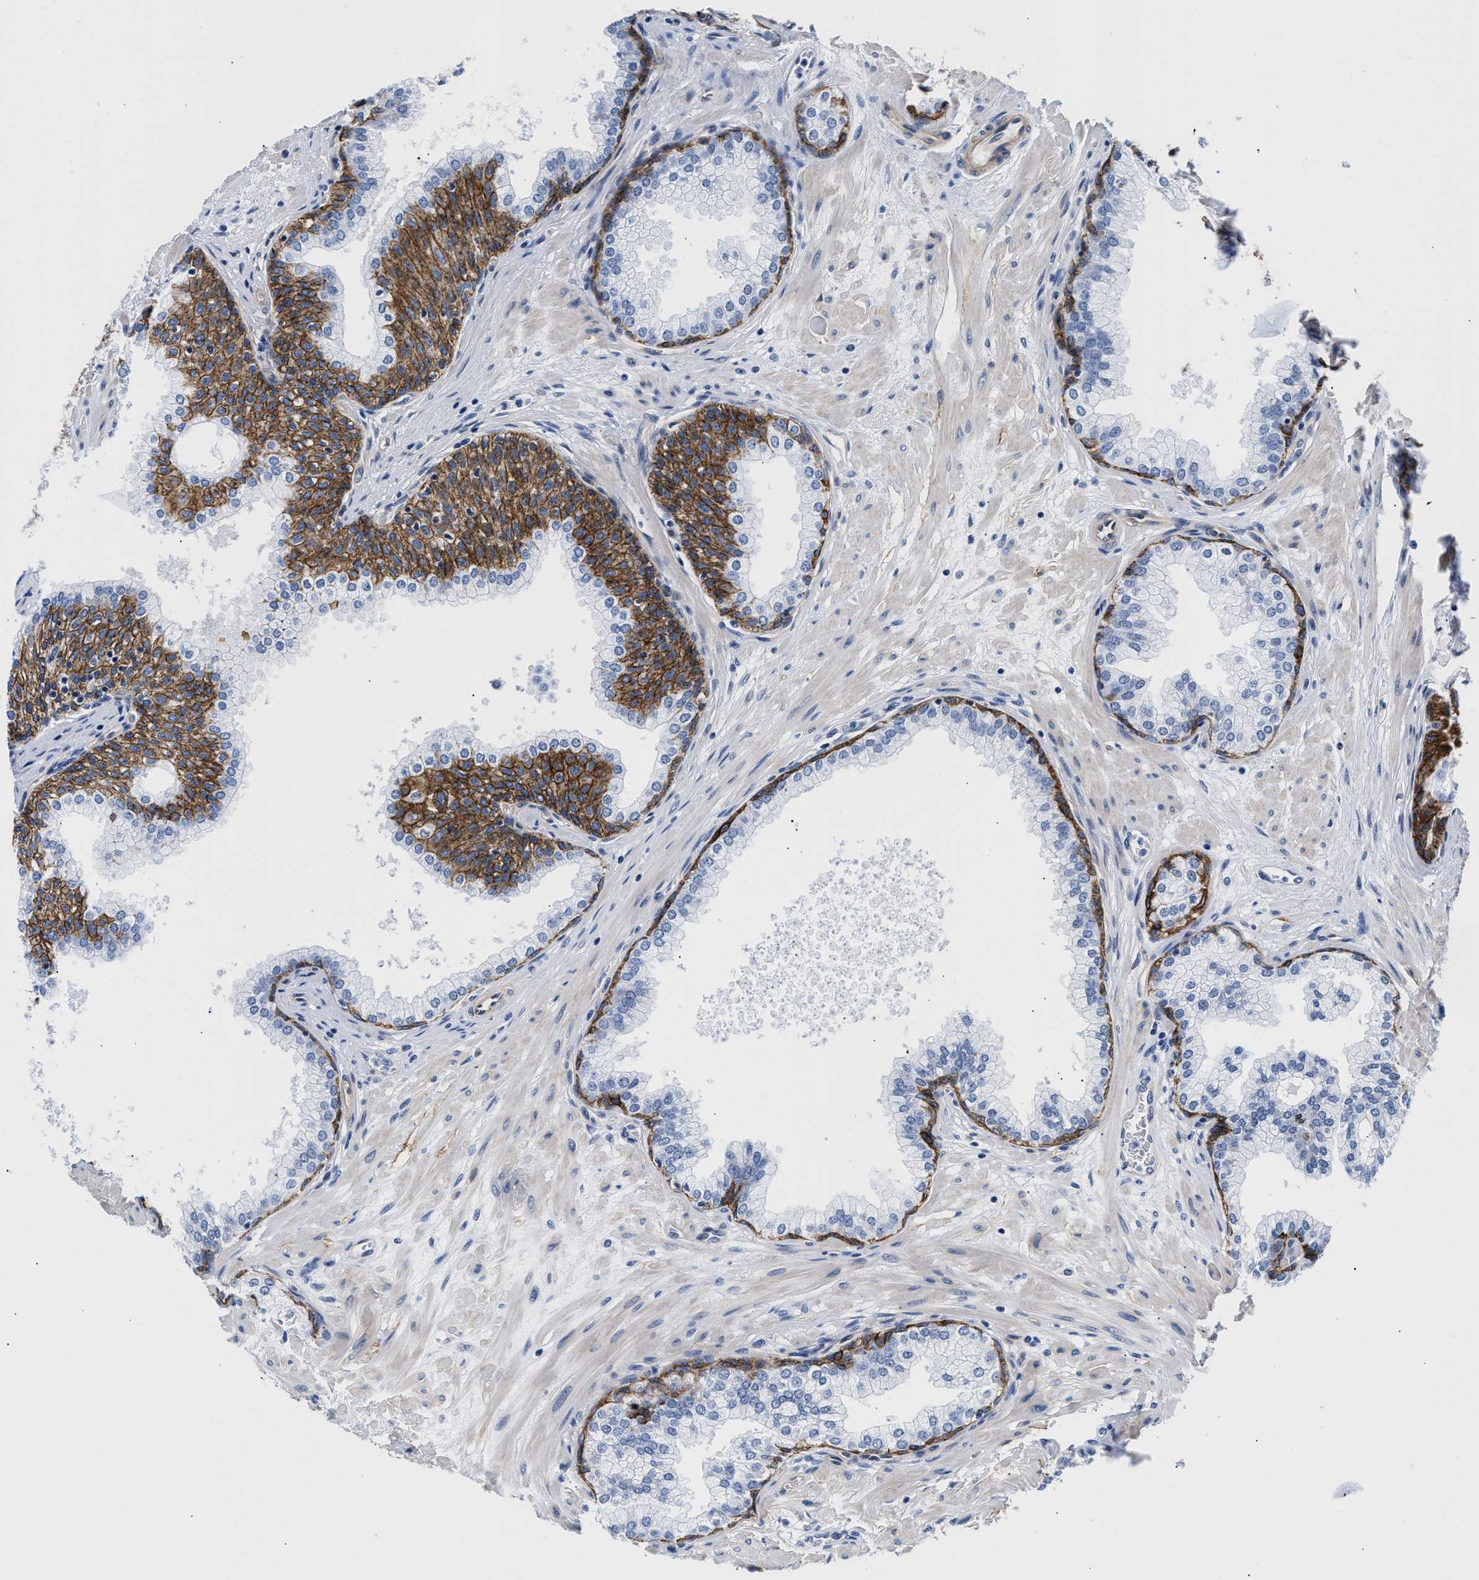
{"staining": {"intensity": "strong", "quantity": "25%-75%", "location": "cytoplasmic/membranous"}, "tissue": "prostate", "cell_type": "Glandular cells", "image_type": "normal", "snomed": [{"axis": "morphology", "description": "Normal tissue, NOS"}, {"axis": "morphology", "description": "Urothelial carcinoma, Low grade"}, {"axis": "topography", "description": "Urinary bladder"}, {"axis": "topography", "description": "Prostate"}], "caption": "A histopathology image of prostate stained for a protein displays strong cytoplasmic/membranous brown staining in glandular cells.", "gene": "TRIM29", "patient": {"sex": "male", "age": 60}}